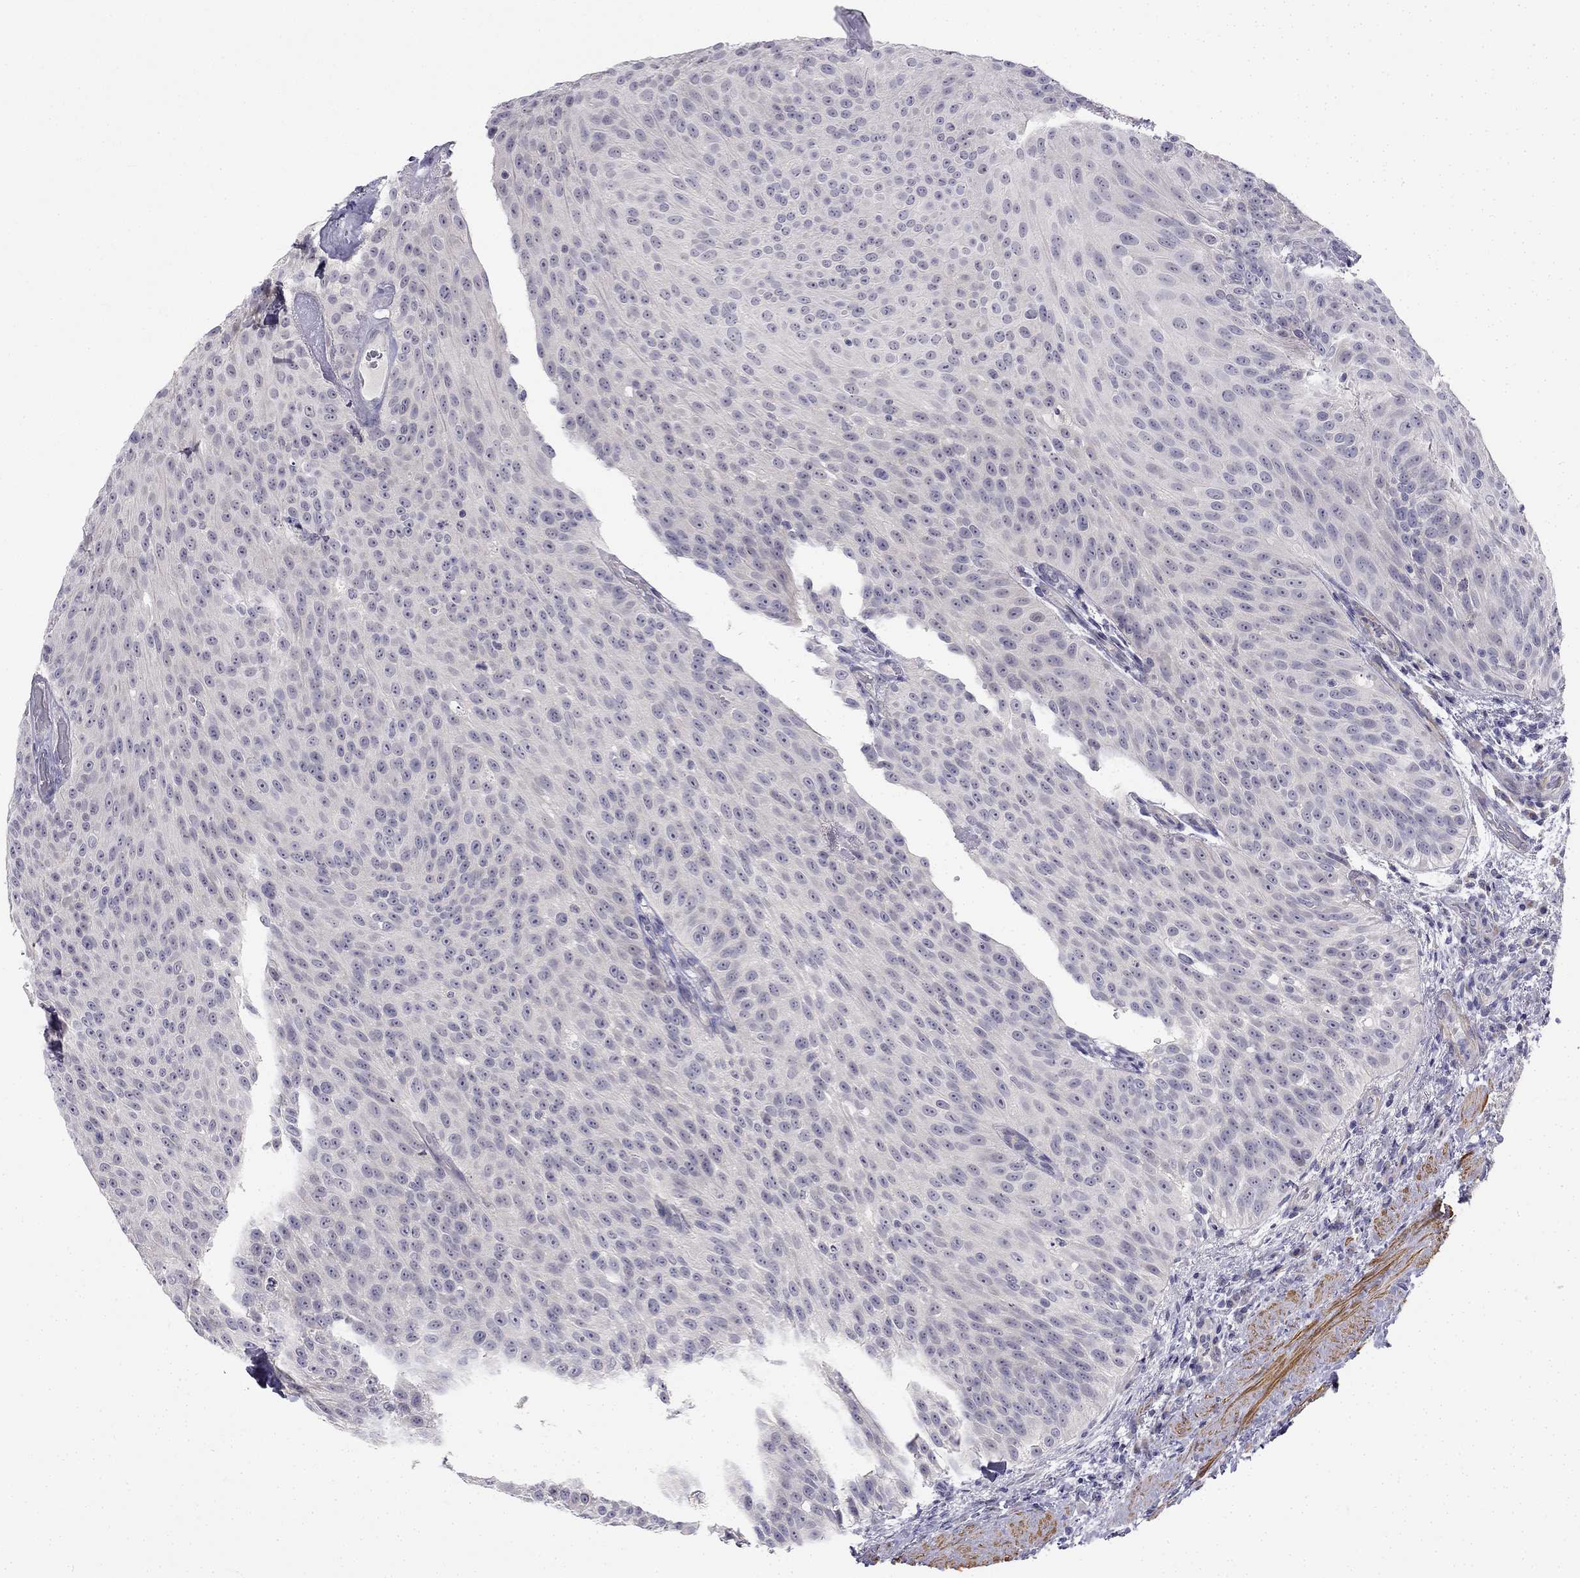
{"staining": {"intensity": "negative", "quantity": "none", "location": "none"}, "tissue": "urothelial cancer", "cell_type": "Tumor cells", "image_type": "cancer", "snomed": [{"axis": "morphology", "description": "Urothelial carcinoma, Low grade"}, {"axis": "topography", "description": "Urinary bladder"}], "caption": "This is an immunohistochemistry image of human urothelial cancer. There is no staining in tumor cells.", "gene": "C16orf89", "patient": {"sex": "male", "age": 78}}